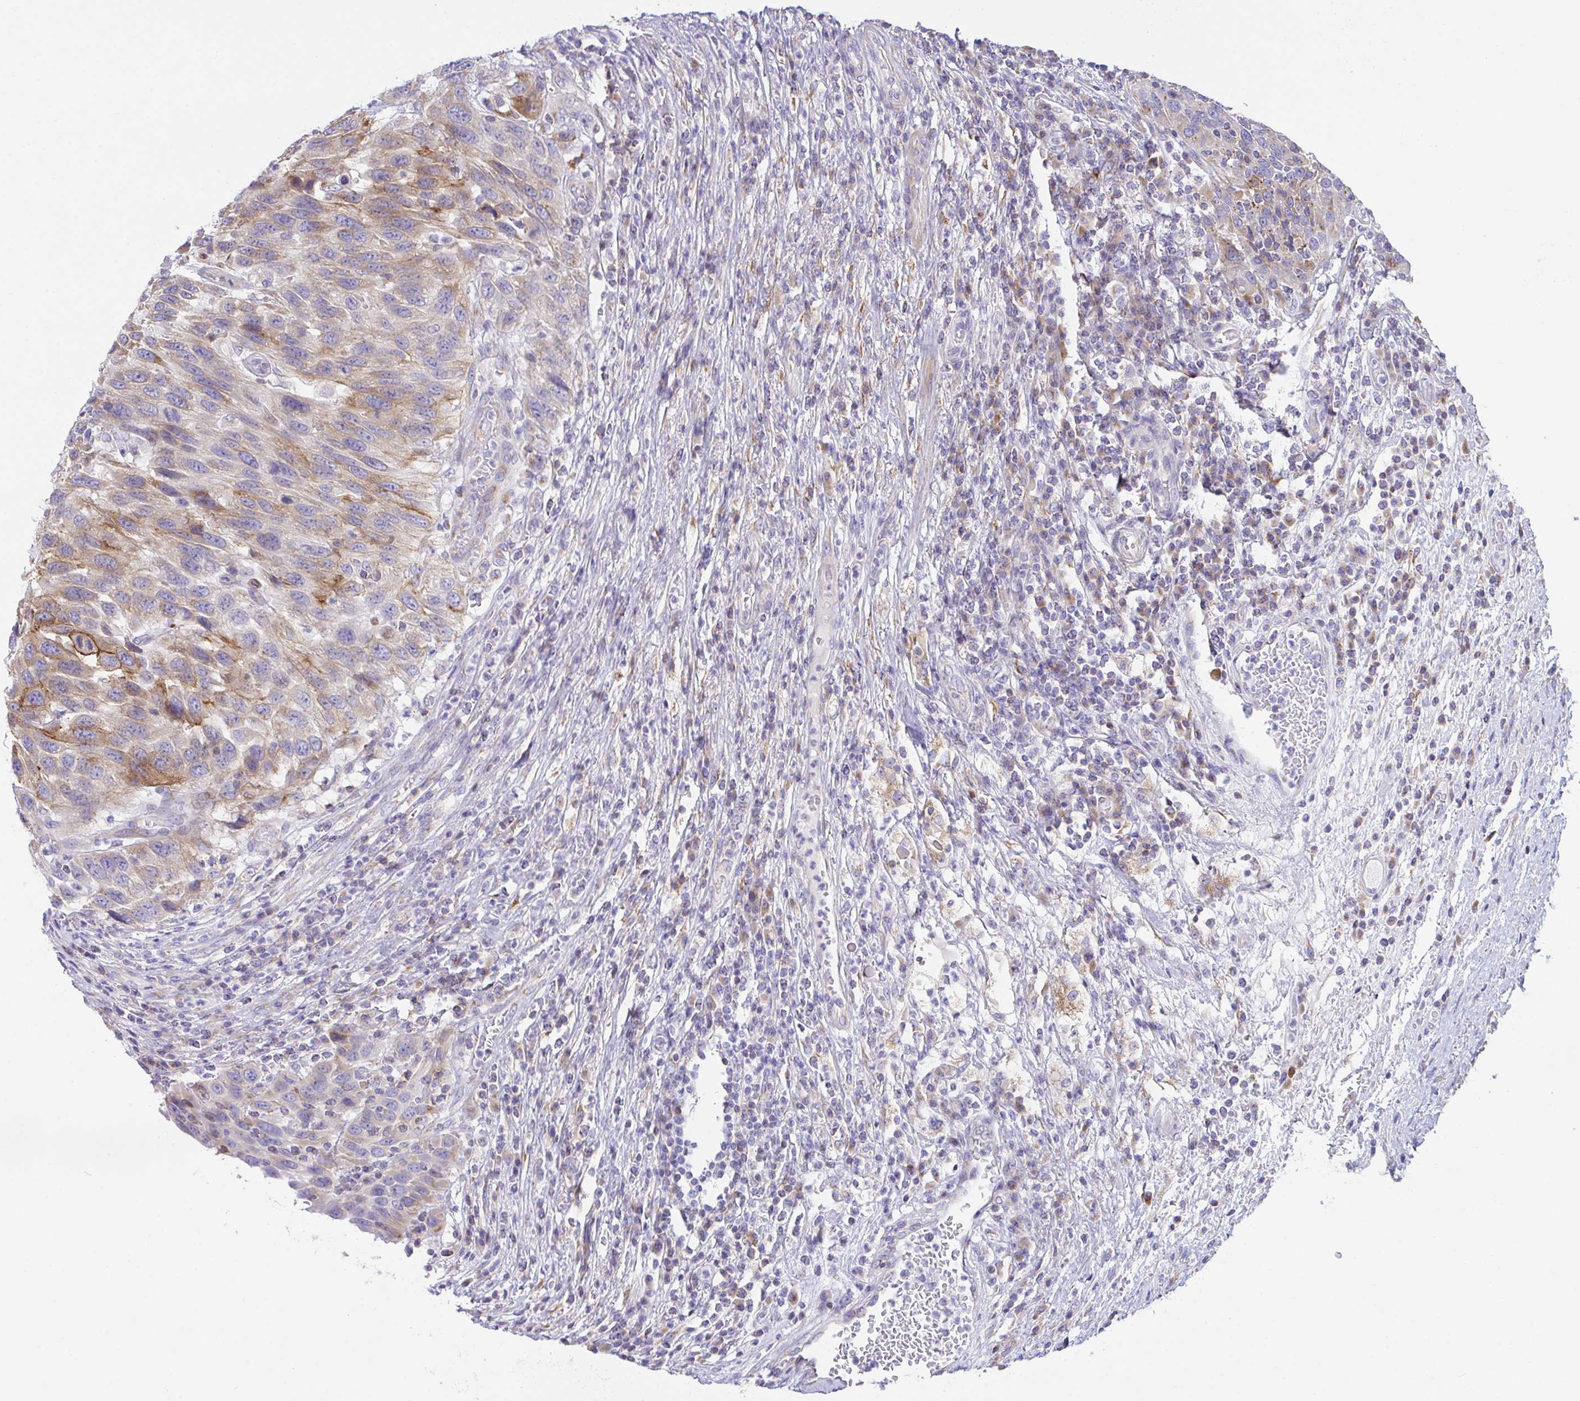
{"staining": {"intensity": "moderate", "quantity": ">75%", "location": "cytoplasmic/membranous"}, "tissue": "urothelial cancer", "cell_type": "Tumor cells", "image_type": "cancer", "snomed": [{"axis": "morphology", "description": "Urothelial carcinoma, High grade"}, {"axis": "topography", "description": "Urinary bladder"}], "caption": "Human high-grade urothelial carcinoma stained with a brown dye exhibits moderate cytoplasmic/membranous positive expression in about >75% of tumor cells.", "gene": "MIA3", "patient": {"sex": "female", "age": 70}}